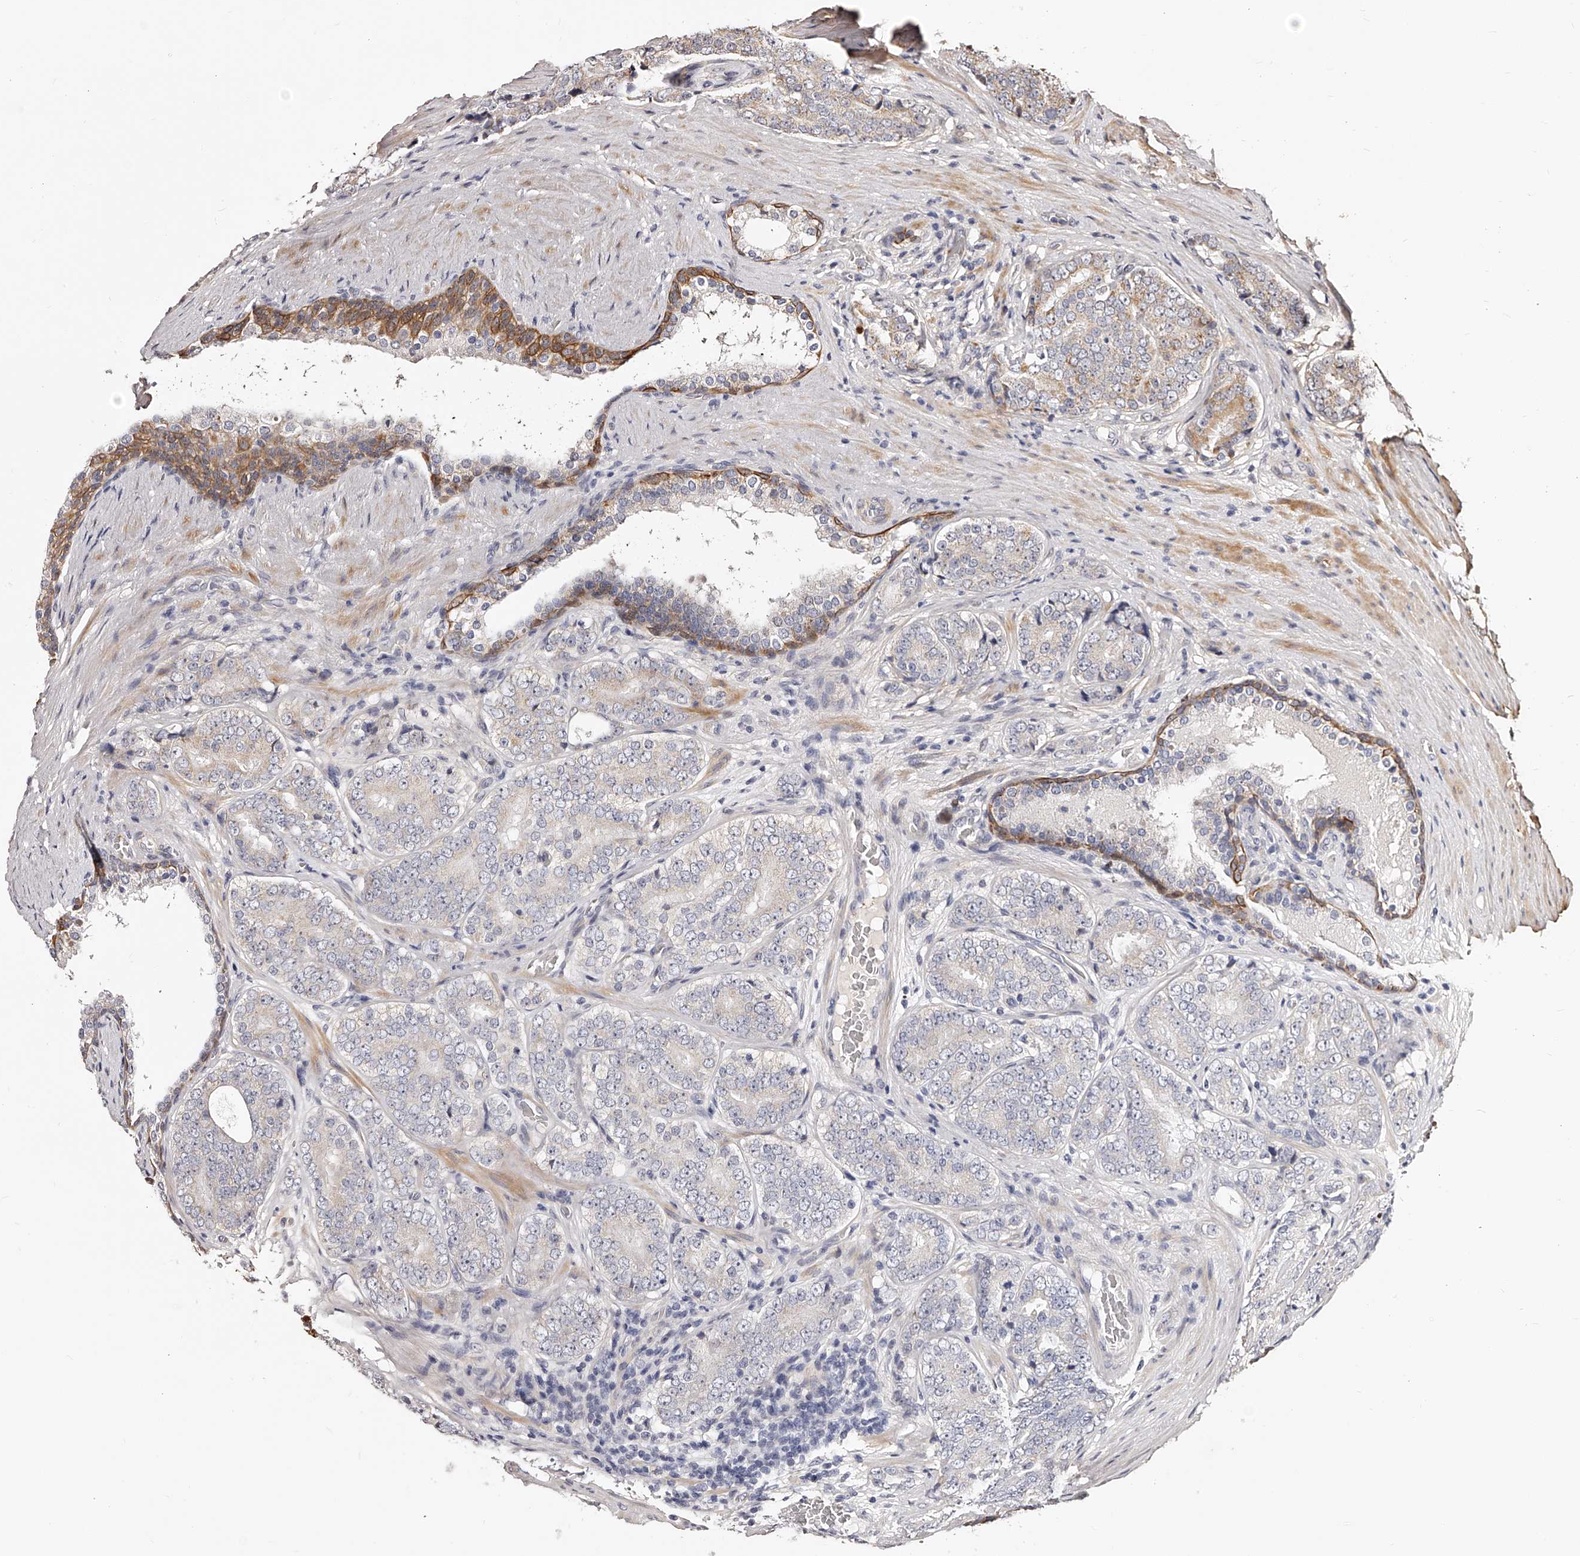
{"staining": {"intensity": "weak", "quantity": "<25%", "location": "cytoplasmic/membranous"}, "tissue": "prostate cancer", "cell_type": "Tumor cells", "image_type": "cancer", "snomed": [{"axis": "morphology", "description": "Adenocarcinoma, High grade"}, {"axis": "topography", "description": "Prostate"}], "caption": "Tumor cells show no significant positivity in prostate cancer (adenocarcinoma (high-grade)).", "gene": "ZNF502", "patient": {"sex": "male", "age": 56}}